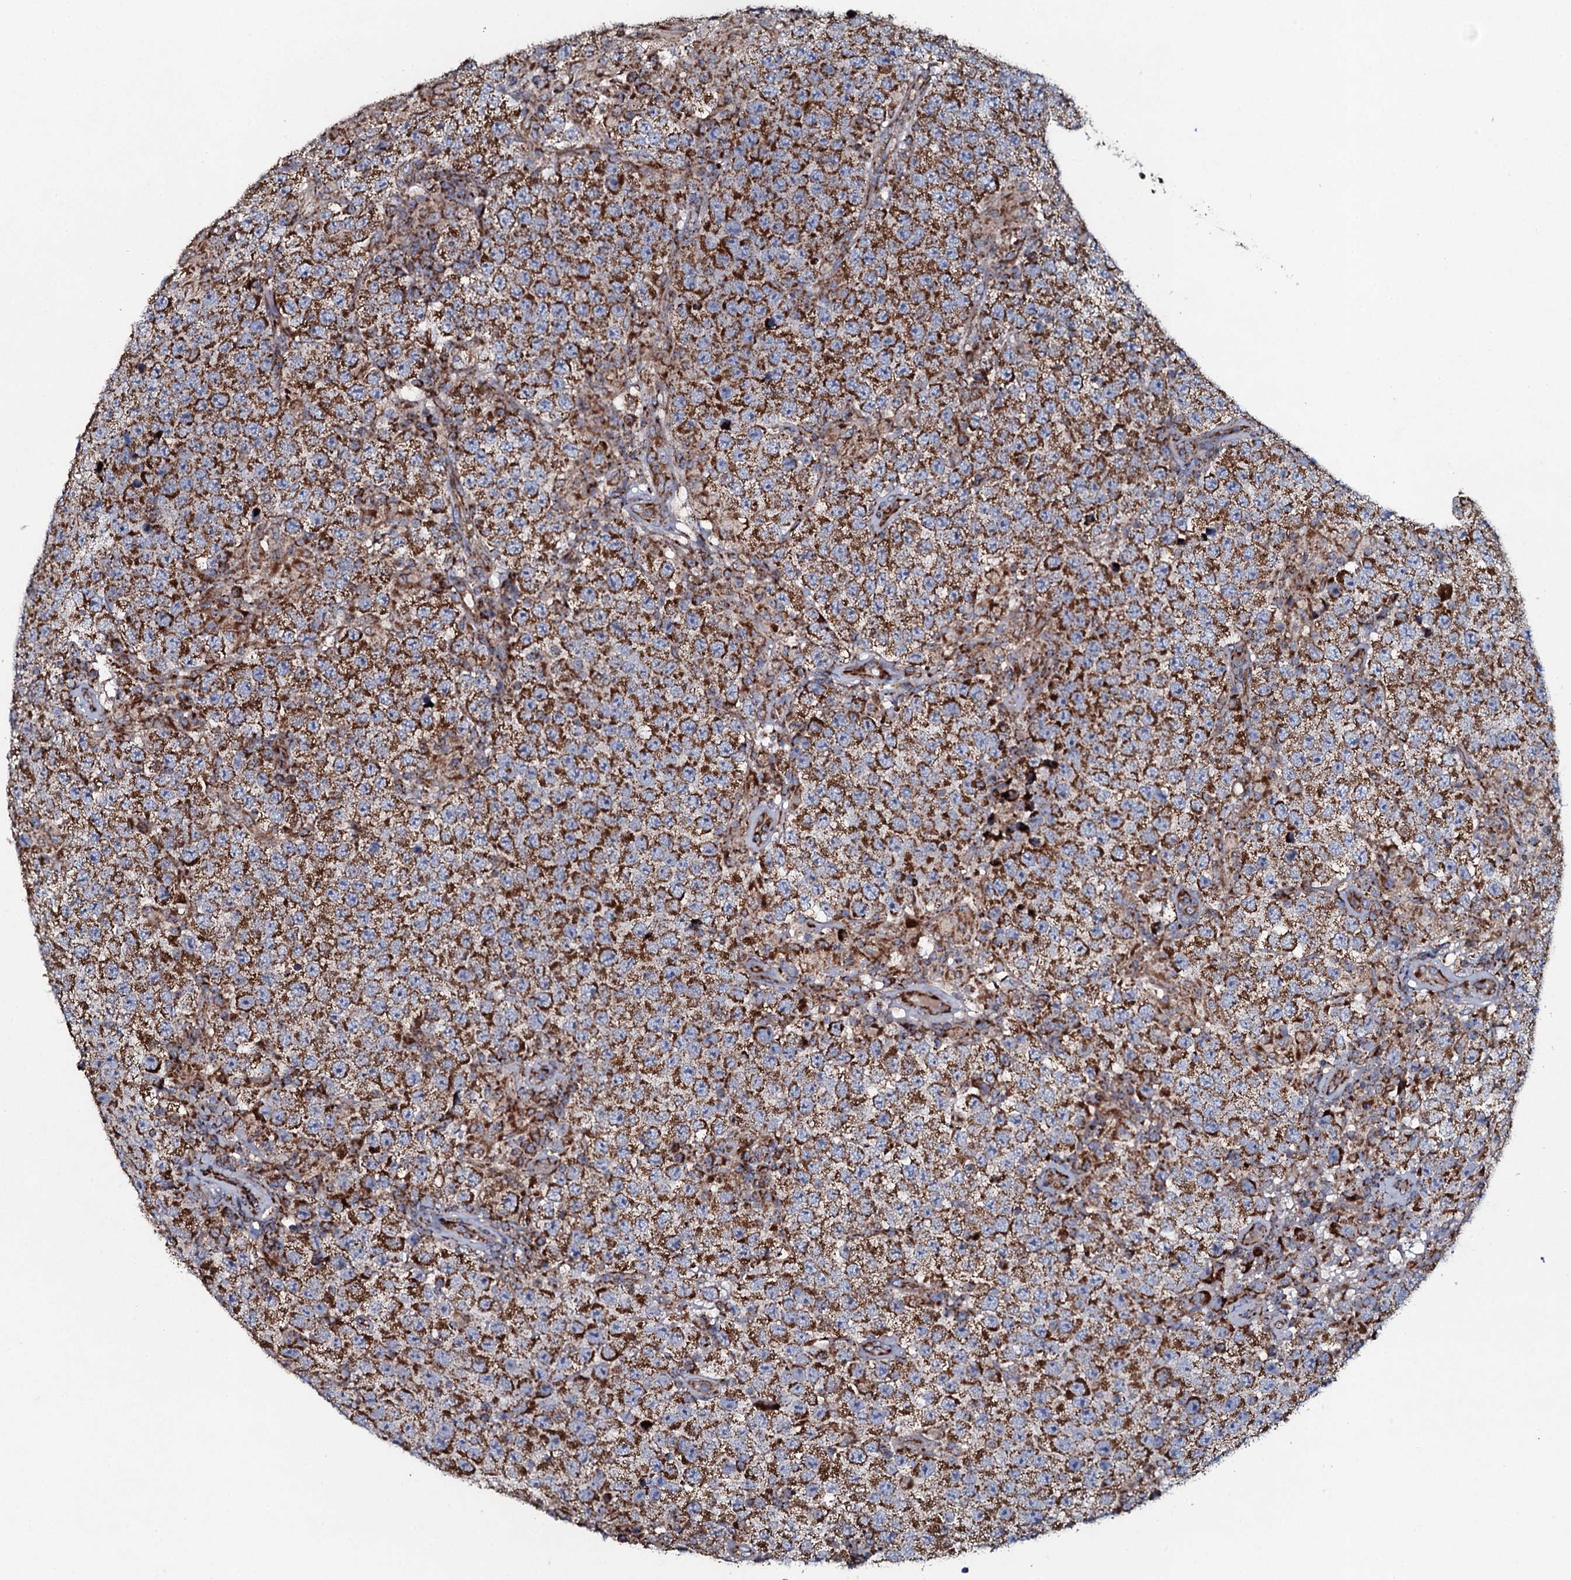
{"staining": {"intensity": "moderate", "quantity": ">75%", "location": "cytoplasmic/membranous"}, "tissue": "testis cancer", "cell_type": "Tumor cells", "image_type": "cancer", "snomed": [{"axis": "morphology", "description": "Normal tissue, NOS"}, {"axis": "morphology", "description": "Urothelial carcinoma, High grade"}, {"axis": "morphology", "description": "Seminoma, NOS"}, {"axis": "morphology", "description": "Carcinoma, Embryonal, NOS"}, {"axis": "topography", "description": "Urinary bladder"}, {"axis": "topography", "description": "Testis"}], "caption": "Immunohistochemistry of human testis seminoma shows medium levels of moderate cytoplasmic/membranous staining in approximately >75% of tumor cells.", "gene": "EVC2", "patient": {"sex": "male", "age": 41}}